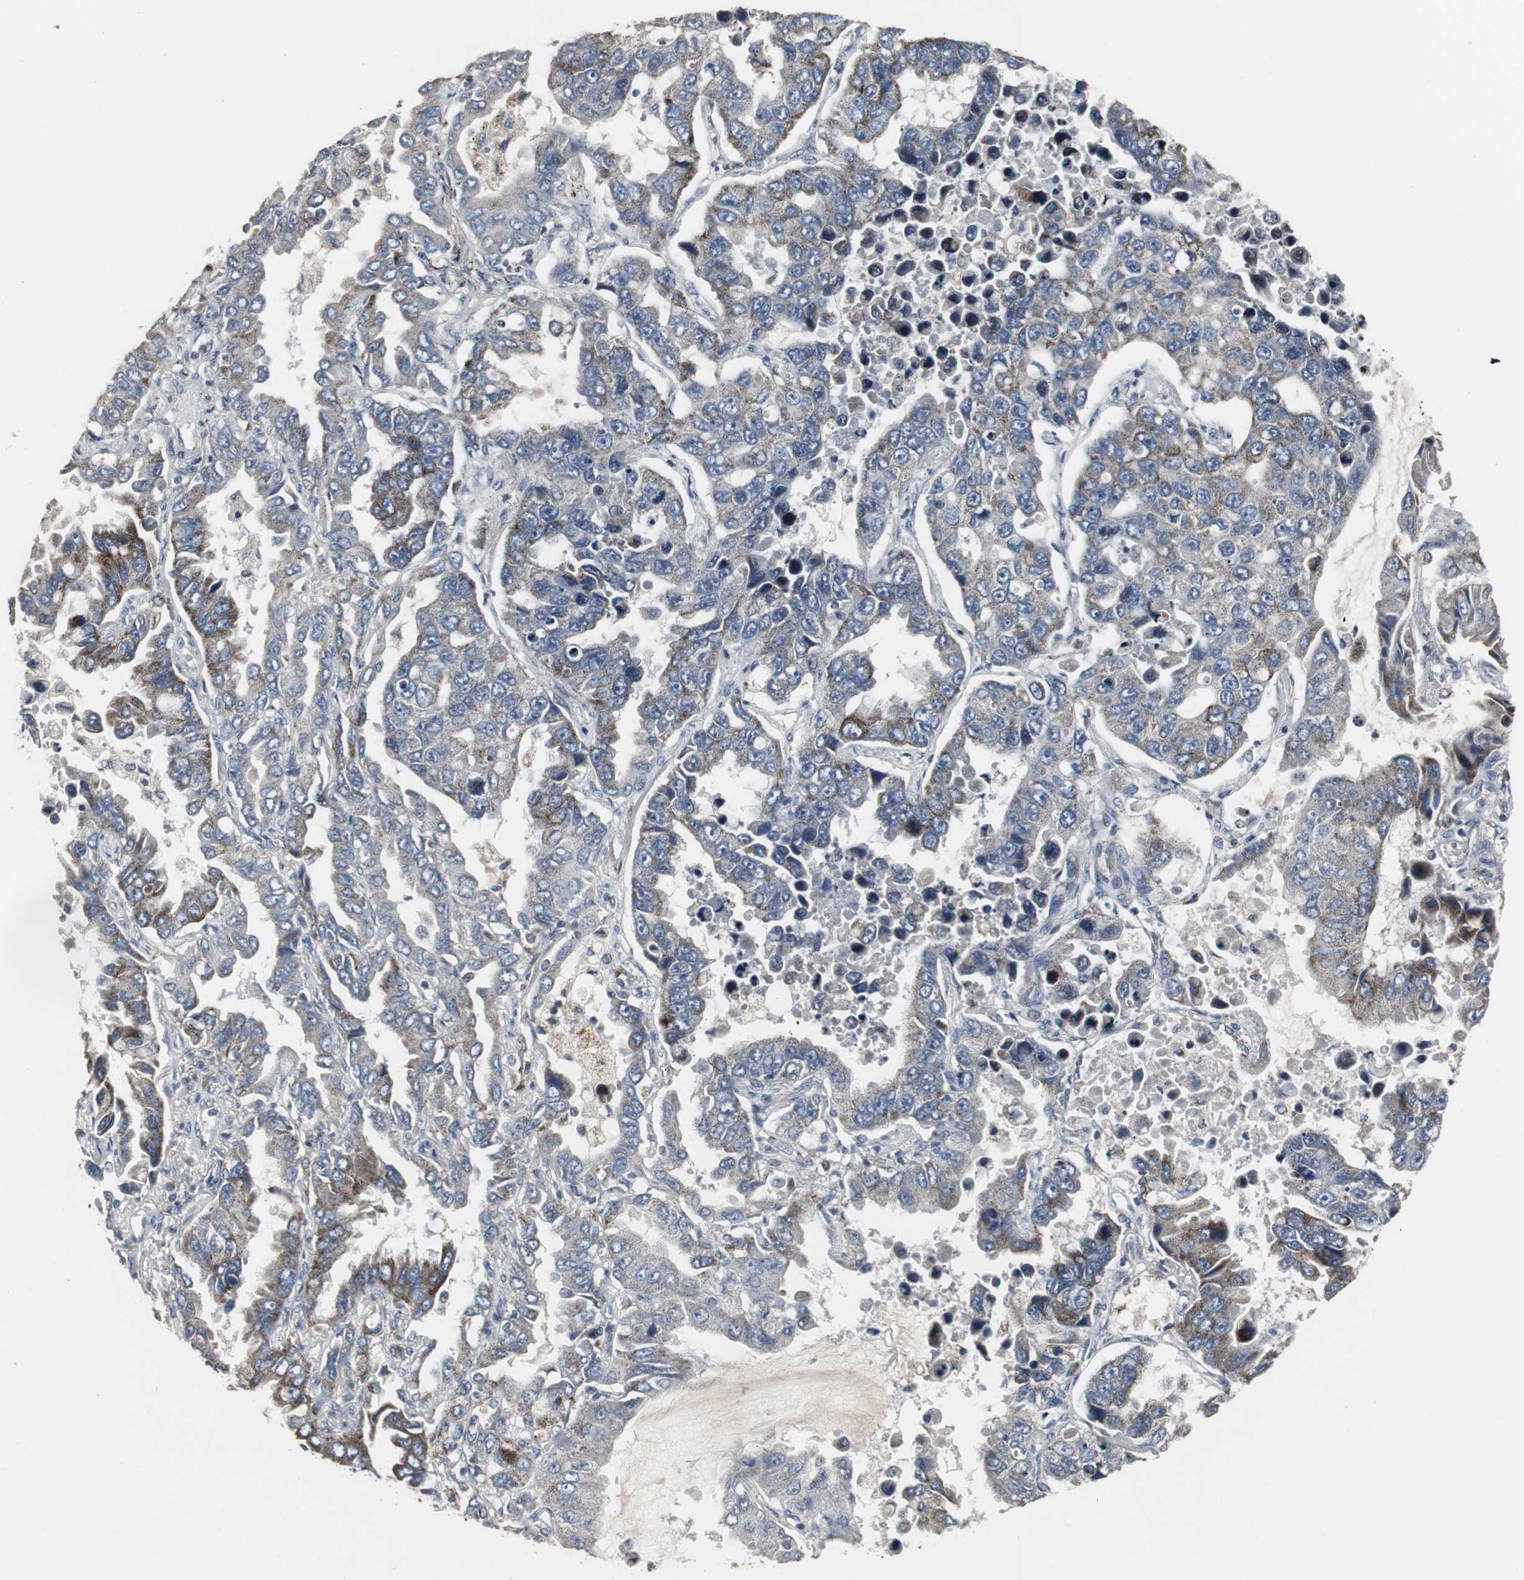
{"staining": {"intensity": "moderate", "quantity": "<25%", "location": "cytoplasmic/membranous"}, "tissue": "lung cancer", "cell_type": "Tumor cells", "image_type": "cancer", "snomed": [{"axis": "morphology", "description": "Adenocarcinoma, NOS"}, {"axis": "topography", "description": "Lung"}], "caption": "Tumor cells demonstrate low levels of moderate cytoplasmic/membranous expression in about <25% of cells in adenocarcinoma (lung).", "gene": "ACAA1", "patient": {"sex": "male", "age": 64}}